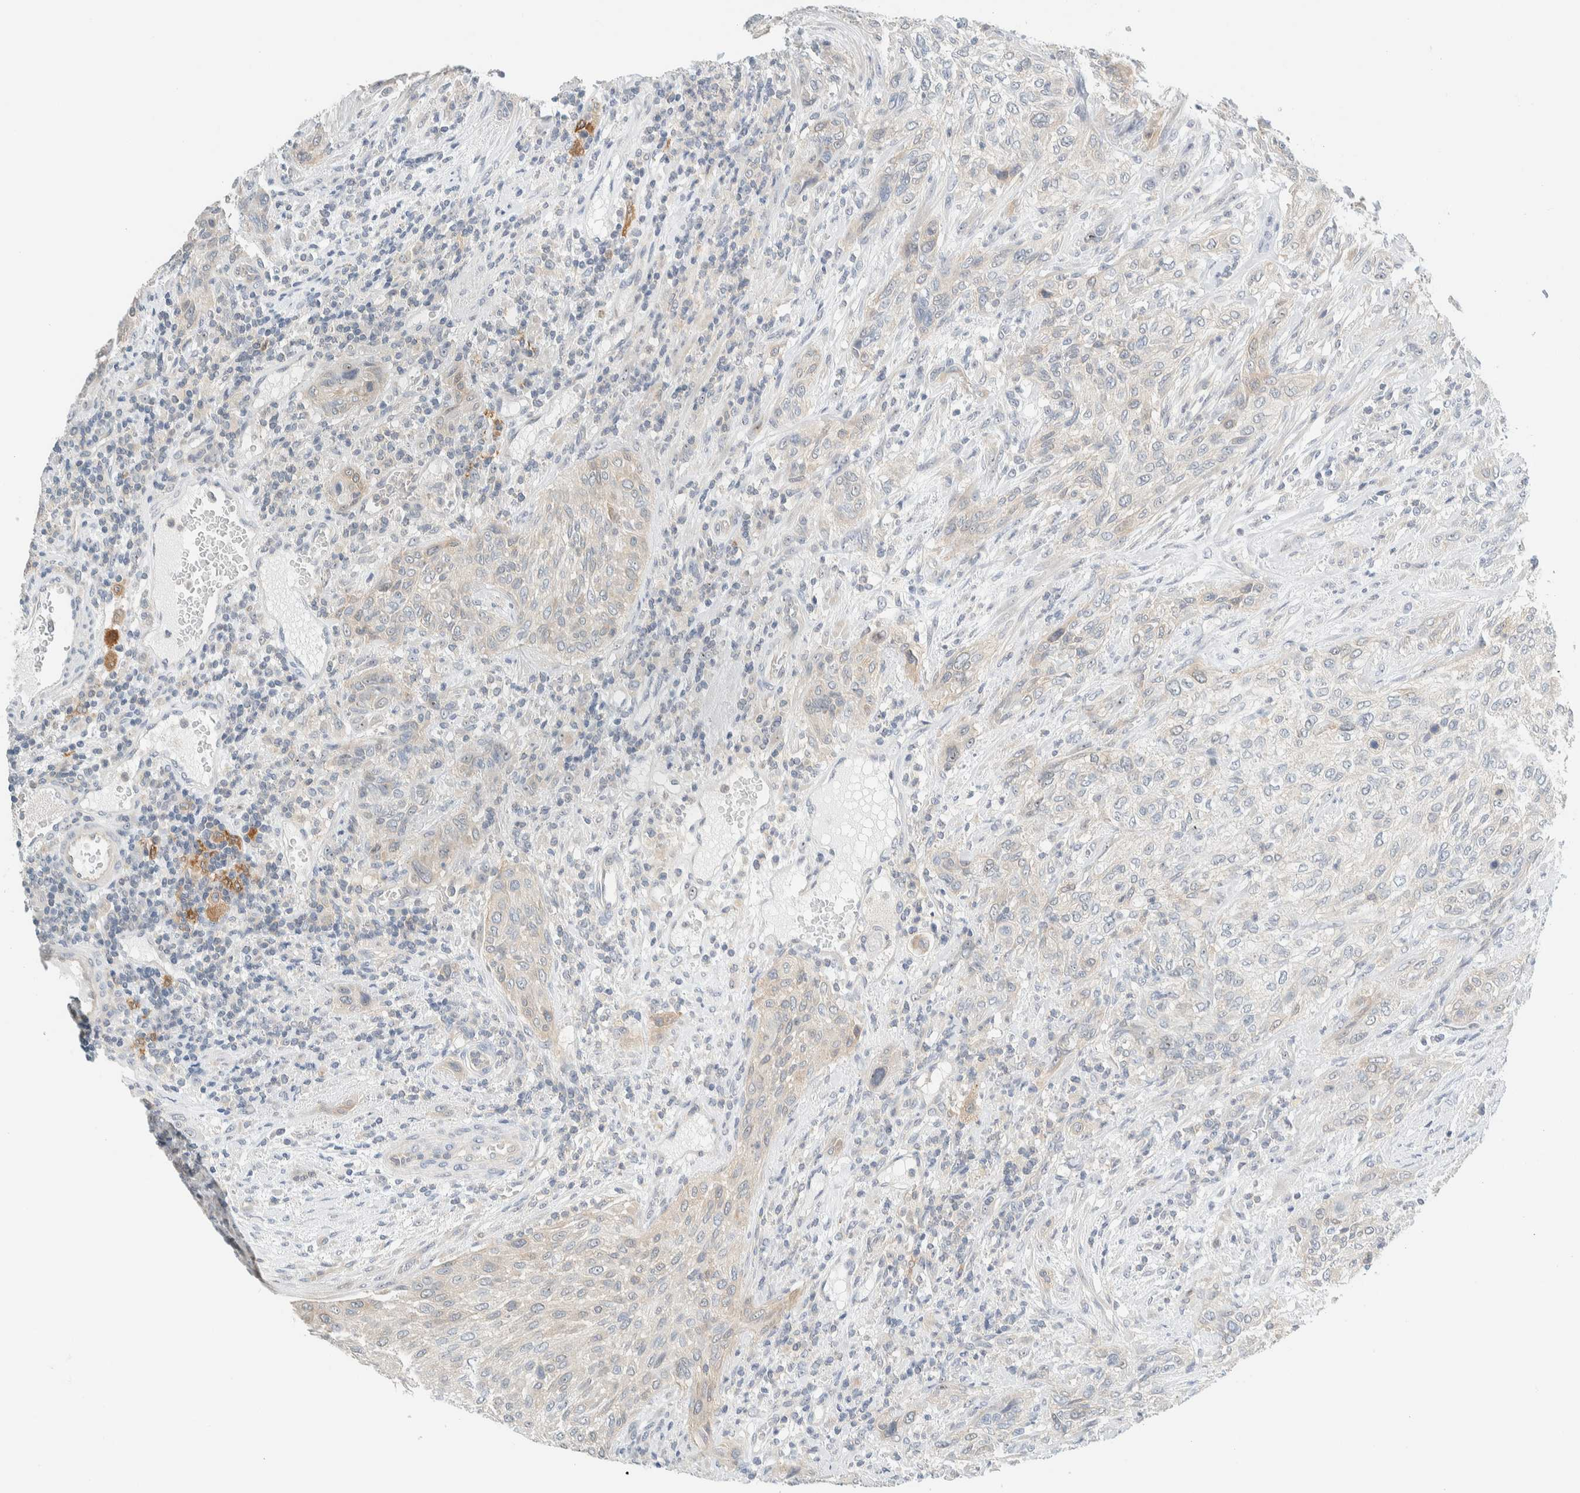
{"staining": {"intensity": "negative", "quantity": "none", "location": "none"}, "tissue": "urothelial cancer", "cell_type": "Tumor cells", "image_type": "cancer", "snomed": [{"axis": "morphology", "description": "Urothelial carcinoma, Low grade"}, {"axis": "morphology", "description": "Urothelial carcinoma, High grade"}, {"axis": "topography", "description": "Urinary bladder"}], "caption": "This is an immunohistochemistry (IHC) histopathology image of high-grade urothelial carcinoma. There is no positivity in tumor cells.", "gene": "NDE1", "patient": {"sex": "male", "age": 35}}